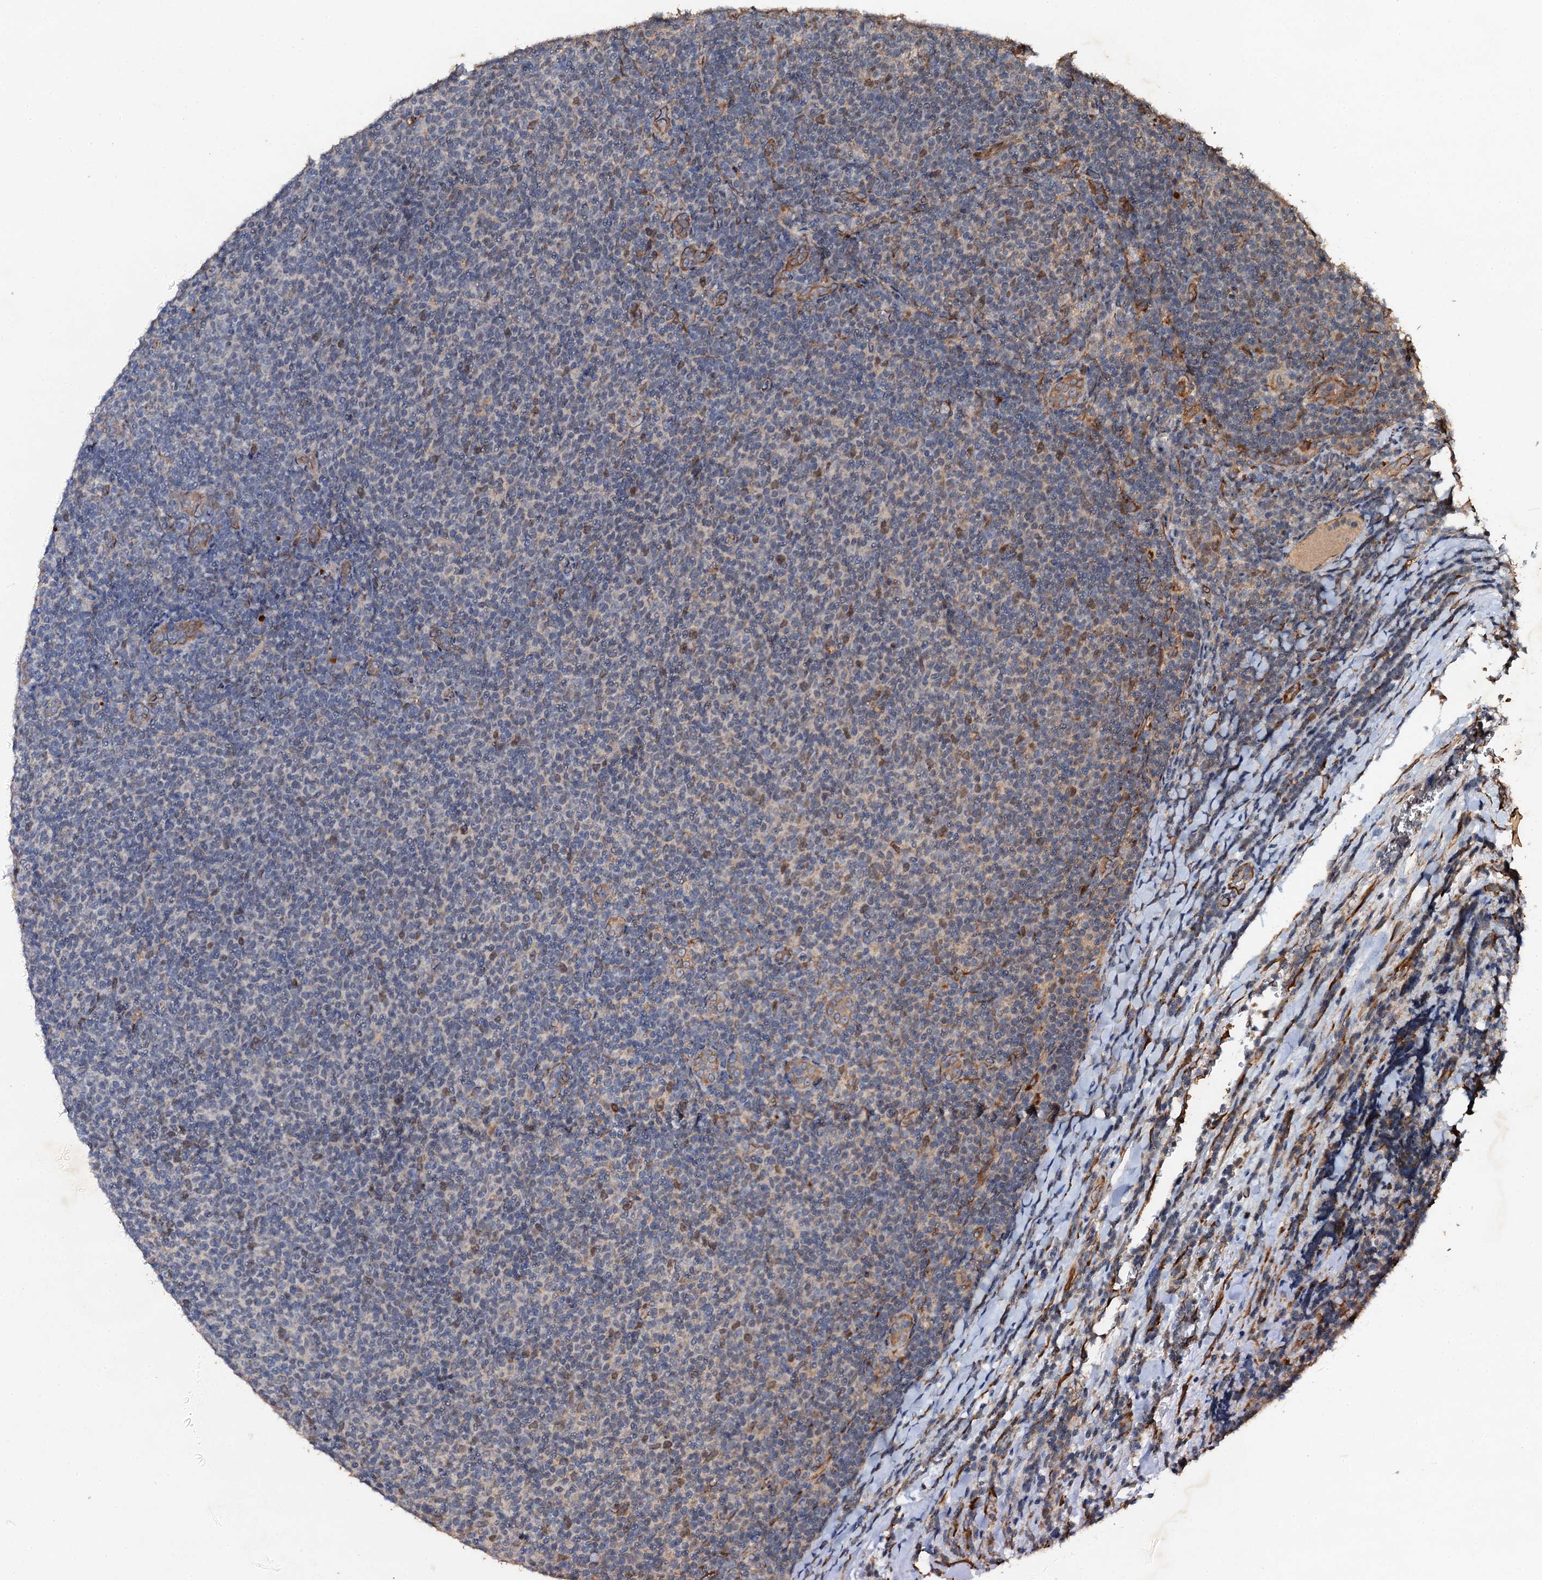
{"staining": {"intensity": "negative", "quantity": "none", "location": "none"}, "tissue": "lymphoma", "cell_type": "Tumor cells", "image_type": "cancer", "snomed": [{"axis": "morphology", "description": "Malignant lymphoma, non-Hodgkin's type, Low grade"}, {"axis": "topography", "description": "Lymph node"}], "caption": "Immunohistochemistry of human lymphoma displays no expression in tumor cells.", "gene": "ADAMTS10", "patient": {"sex": "male", "age": 66}}